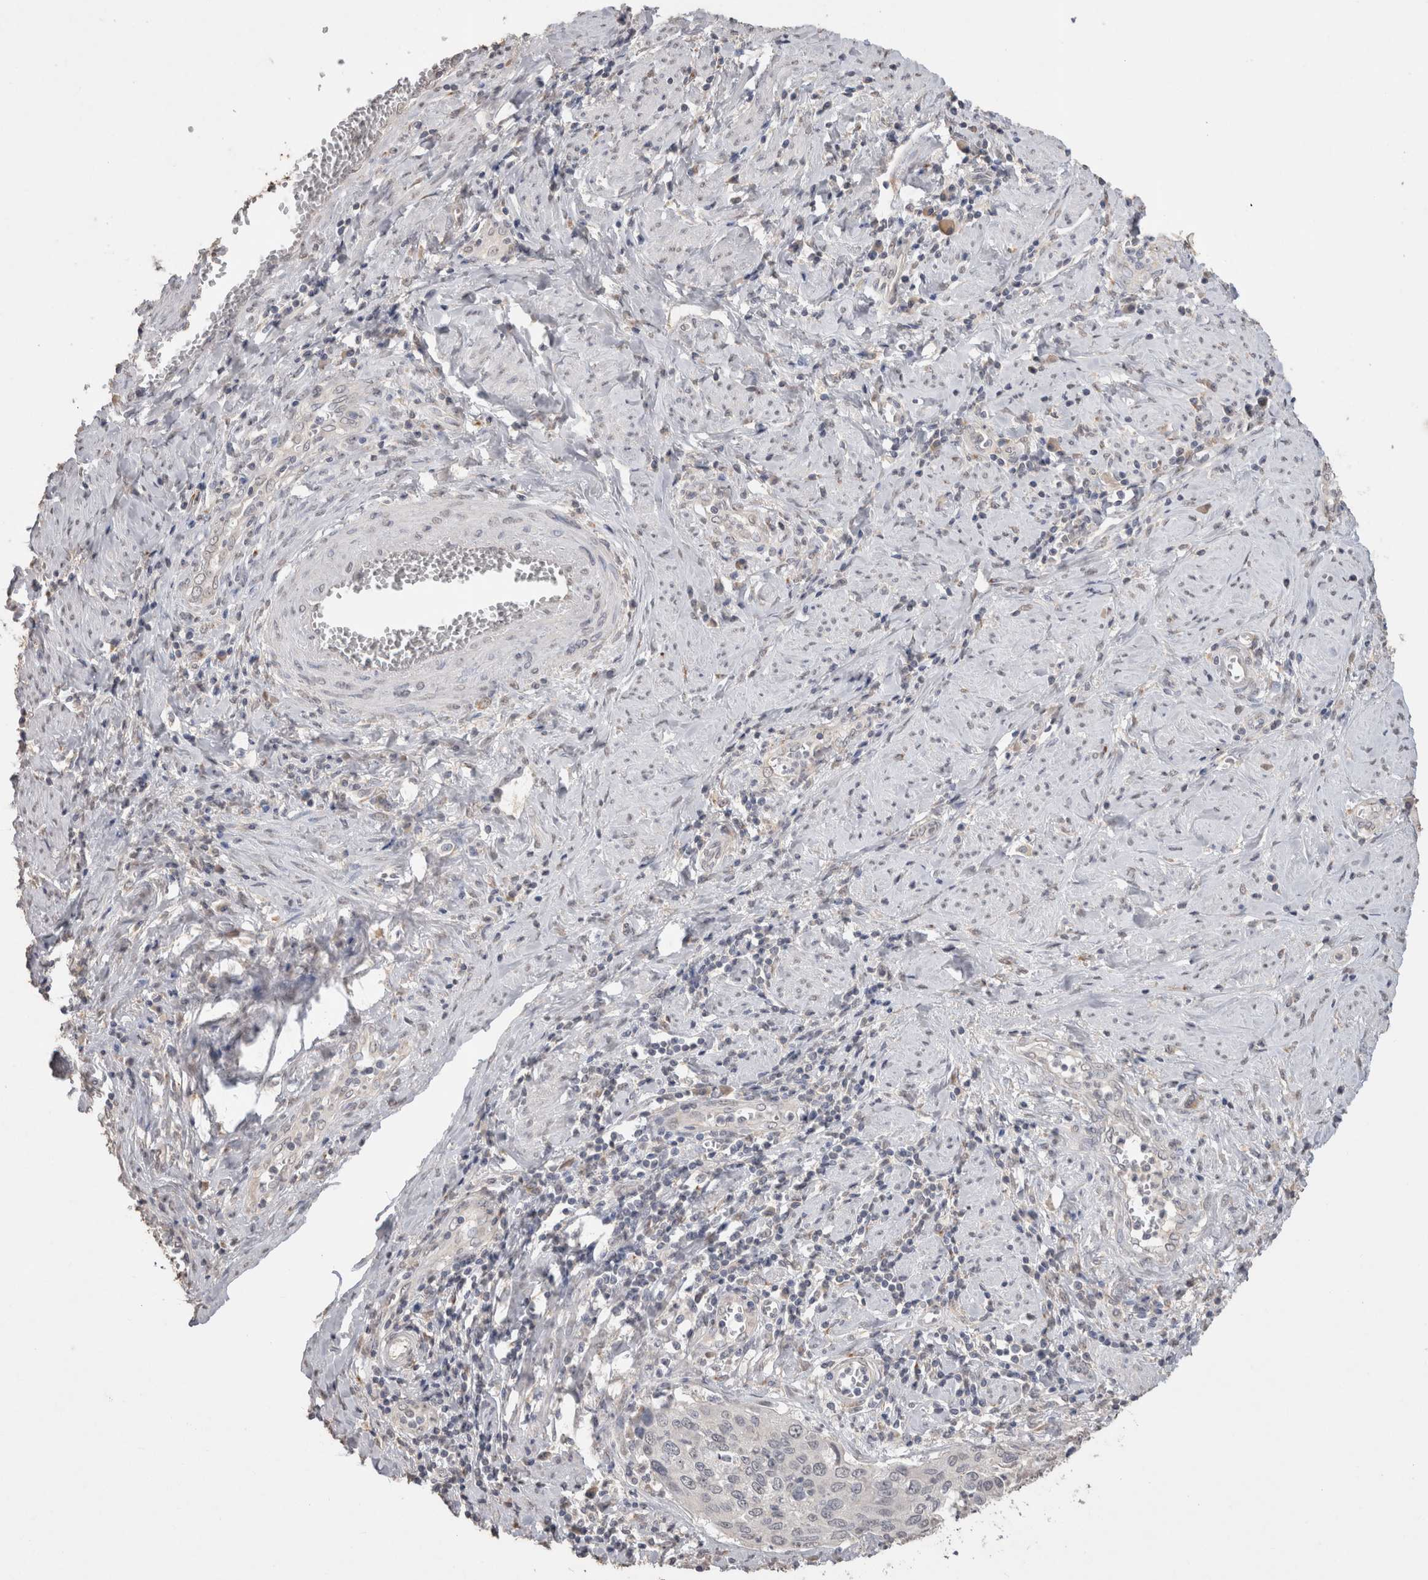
{"staining": {"intensity": "negative", "quantity": "none", "location": "none"}, "tissue": "cervical cancer", "cell_type": "Tumor cells", "image_type": "cancer", "snomed": [{"axis": "morphology", "description": "Squamous cell carcinoma, NOS"}, {"axis": "topography", "description": "Cervix"}], "caption": "Cervical cancer (squamous cell carcinoma) was stained to show a protein in brown. There is no significant staining in tumor cells. The staining is performed using DAB brown chromogen with nuclei counter-stained in using hematoxylin.", "gene": "NAALADL2", "patient": {"sex": "female", "age": 53}}